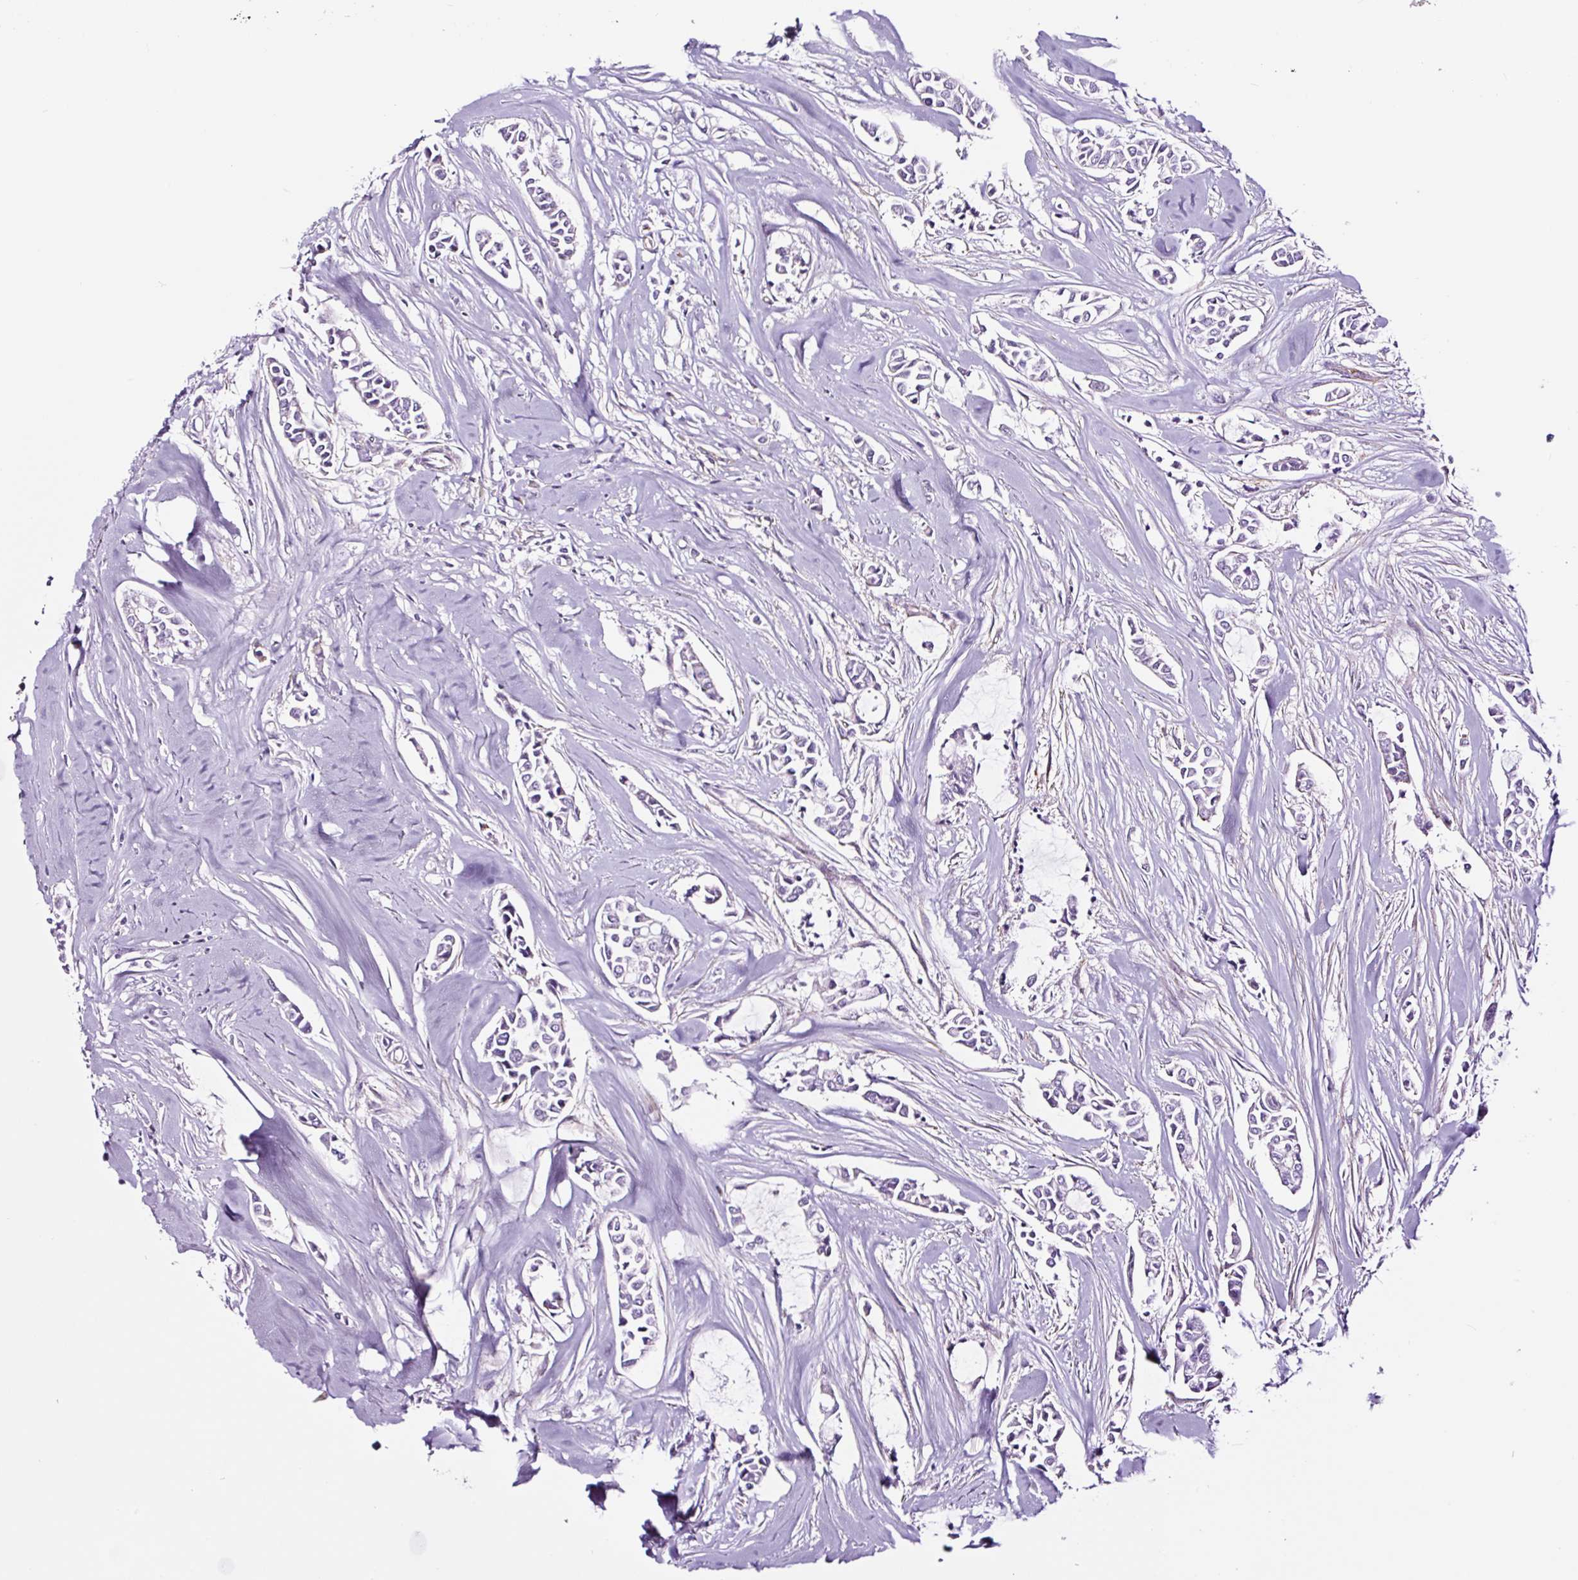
{"staining": {"intensity": "negative", "quantity": "none", "location": "none"}, "tissue": "breast cancer", "cell_type": "Tumor cells", "image_type": "cancer", "snomed": [{"axis": "morphology", "description": "Duct carcinoma"}, {"axis": "topography", "description": "Breast"}], "caption": "Immunohistochemistry (IHC) image of neoplastic tissue: human infiltrating ductal carcinoma (breast) stained with DAB (3,3'-diaminobenzidine) exhibits no significant protein expression in tumor cells. (DAB immunohistochemistry (IHC) with hematoxylin counter stain).", "gene": "TAFA3", "patient": {"sex": "female", "age": 84}}